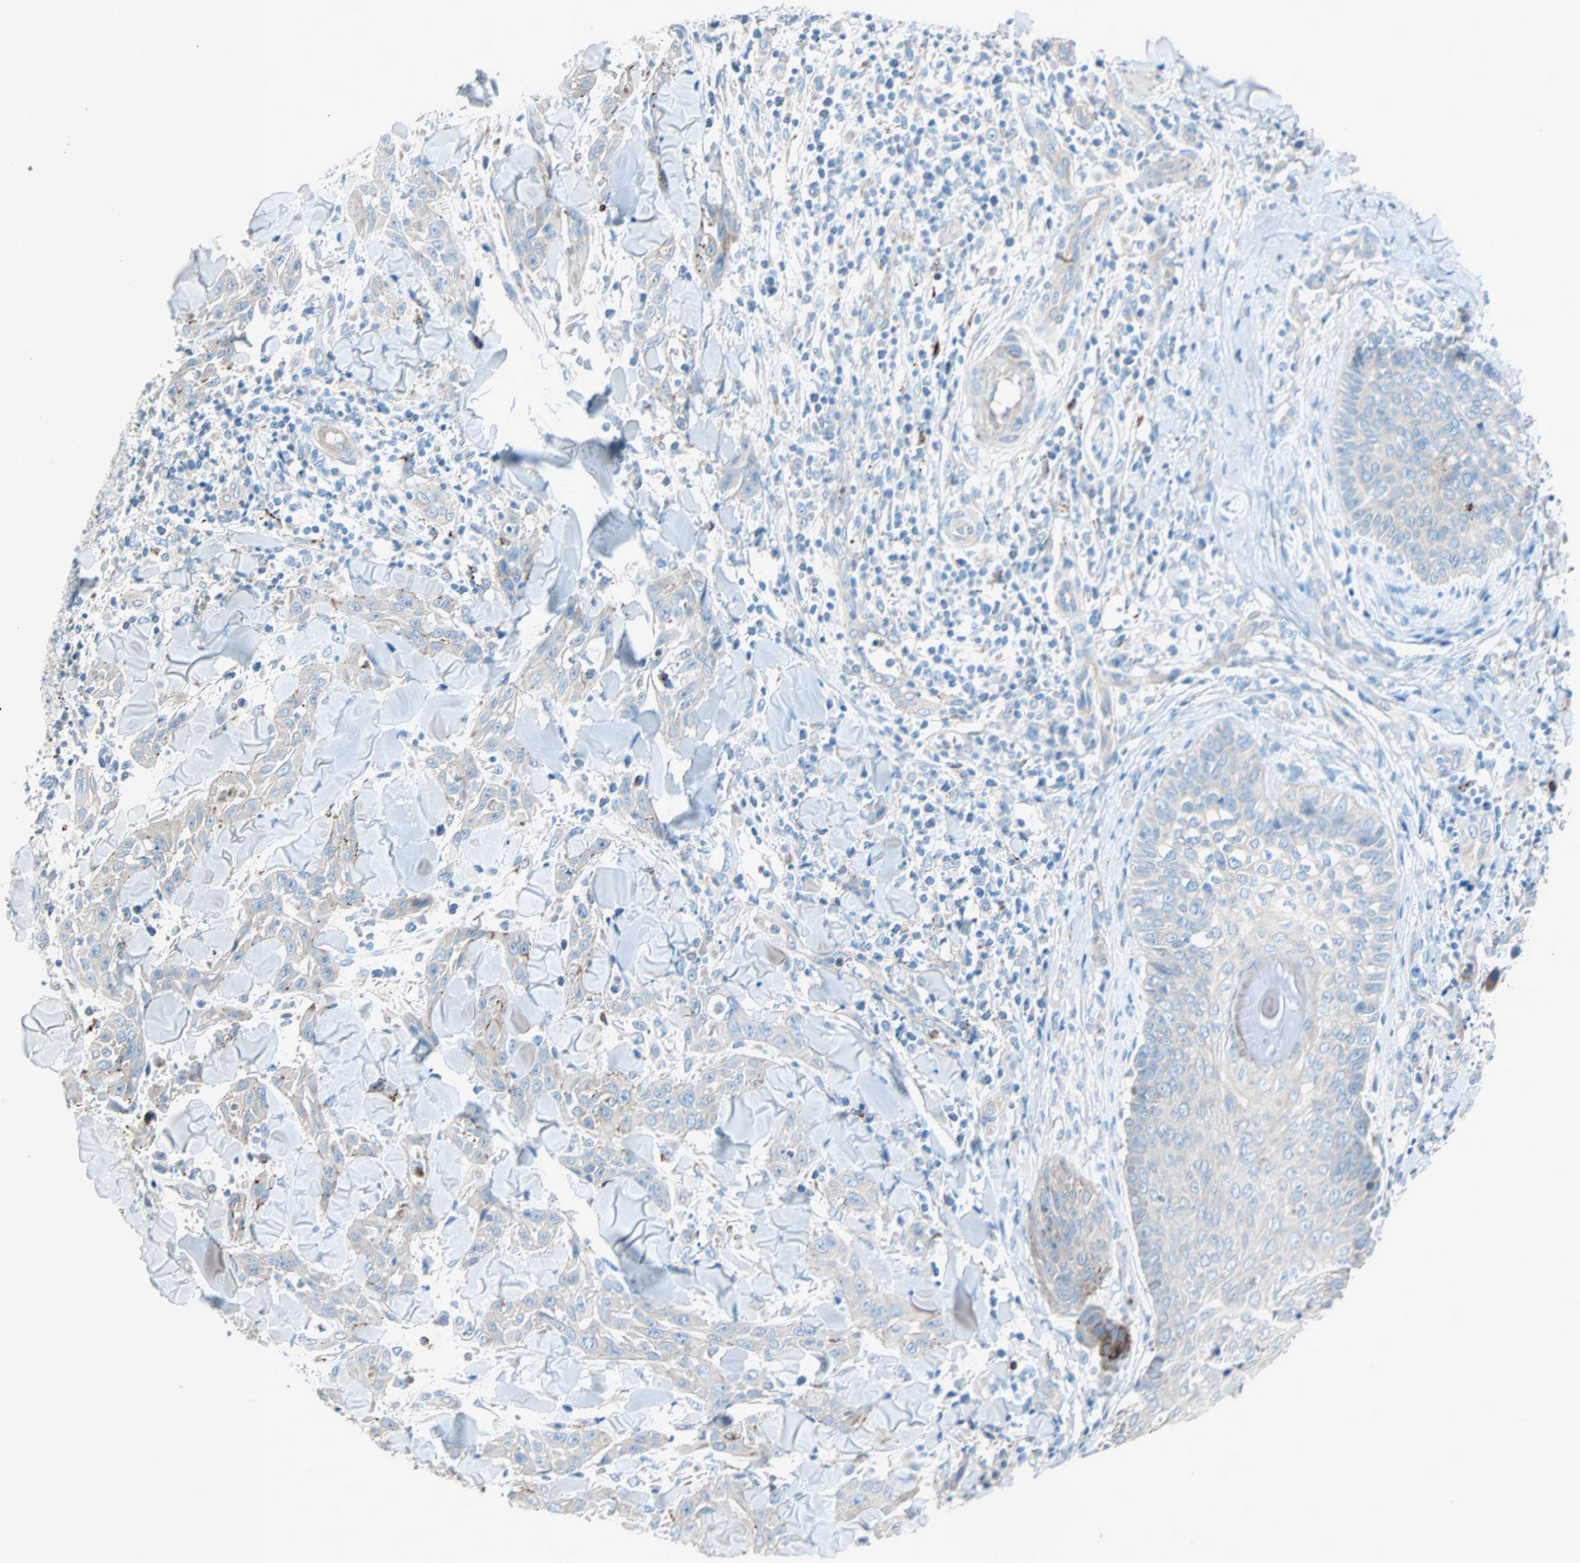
{"staining": {"intensity": "moderate", "quantity": ">75%", "location": "cytoplasmic/membranous"}, "tissue": "skin cancer", "cell_type": "Tumor cells", "image_type": "cancer", "snomed": [{"axis": "morphology", "description": "Squamous cell carcinoma, NOS"}, {"axis": "topography", "description": "Skin"}], "caption": "Protein staining displays moderate cytoplasmic/membranous positivity in approximately >75% of tumor cells in skin cancer (squamous cell carcinoma).", "gene": "LY6G6F", "patient": {"sex": "male", "age": 24}}